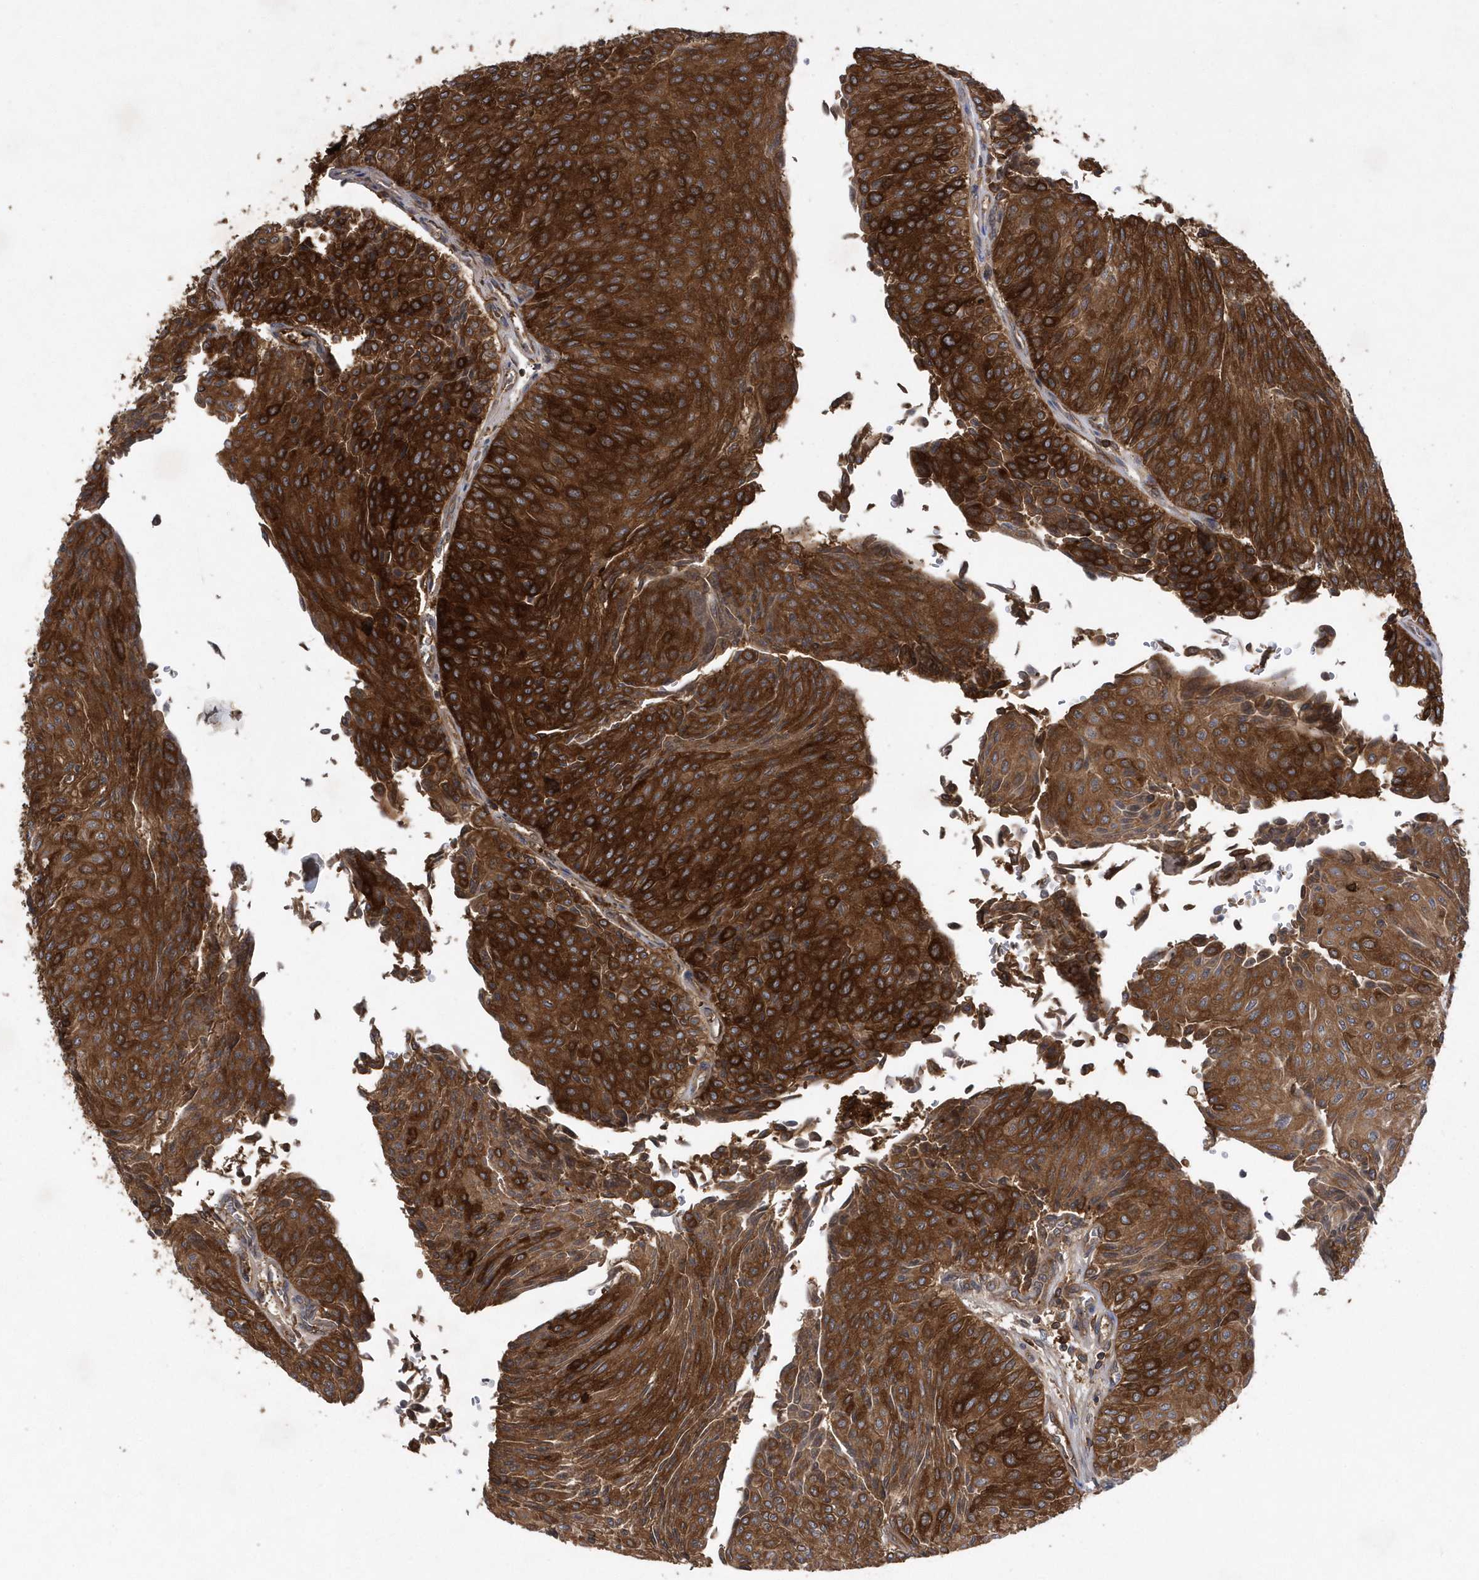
{"staining": {"intensity": "strong", "quantity": ">75%", "location": "cytoplasmic/membranous"}, "tissue": "urothelial cancer", "cell_type": "Tumor cells", "image_type": "cancer", "snomed": [{"axis": "morphology", "description": "Urothelial carcinoma, Low grade"}, {"axis": "topography", "description": "Urinary bladder"}], "caption": "Human urothelial cancer stained with a protein marker displays strong staining in tumor cells.", "gene": "PAICS", "patient": {"sex": "male", "age": 78}}